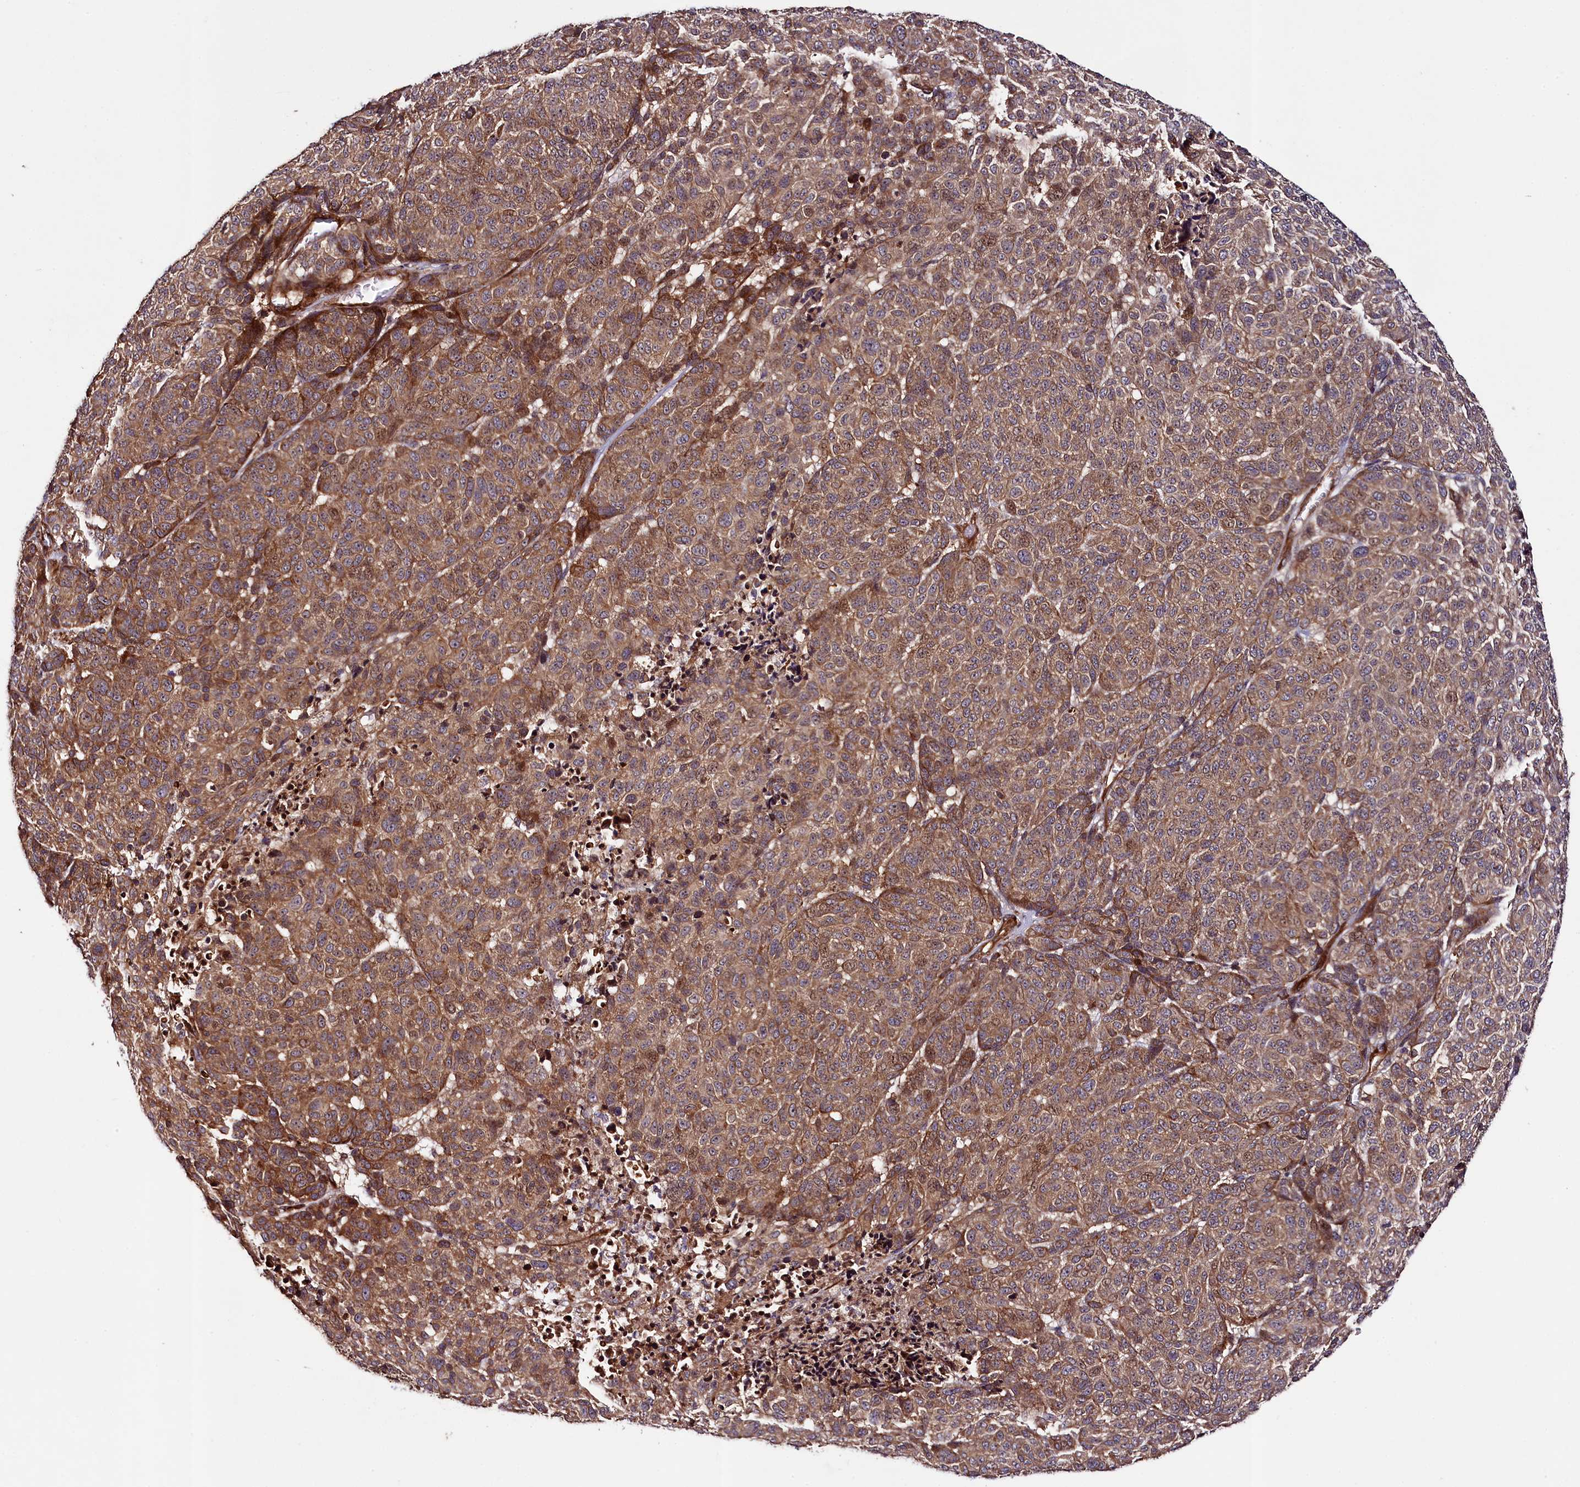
{"staining": {"intensity": "moderate", "quantity": "25%-75%", "location": "cytoplasmic/membranous"}, "tissue": "melanoma", "cell_type": "Tumor cells", "image_type": "cancer", "snomed": [{"axis": "morphology", "description": "Malignant melanoma, NOS"}, {"axis": "topography", "description": "Skin"}], "caption": "This histopathology image displays malignant melanoma stained with immunohistochemistry to label a protein in brown. The cytoplasmic/membranous of tumor cells show moderate positivity for the protein. Nuclei are counter-stained blue.", "gene": "CCDC102A", "patient": {"sex": "male", "age": 49}}